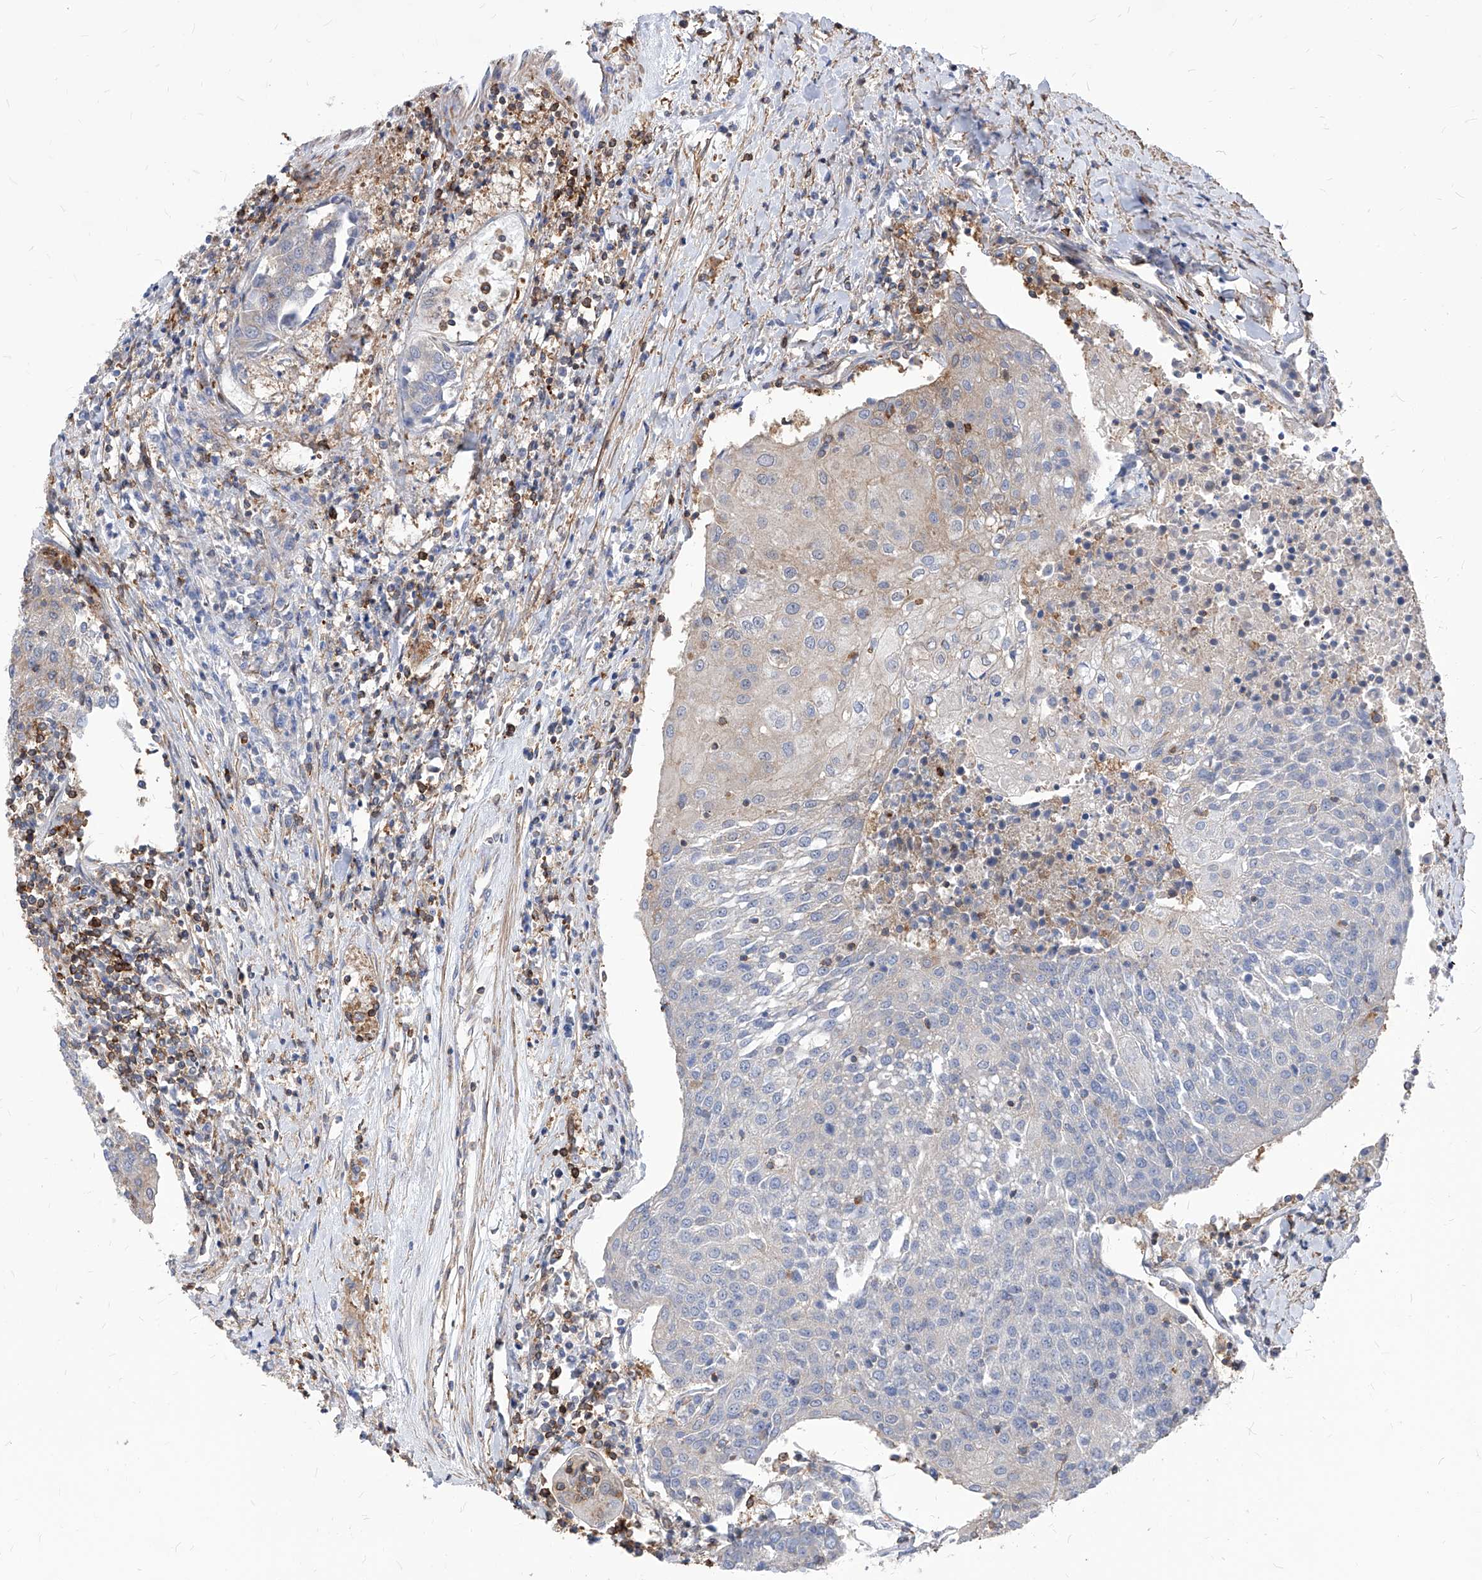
{"staining": {"intensity": "negative", "quantity": "none", "location": "none"}, "tissue": "urothelial cancer", "cell_type": "Tumor cells", "image_type": "cancer", "snomed": [{"axis": "morphology", "description": "Urothelial carcinoma, High grade"}, {"axis": "topography", "description": "Urinary bladder"}], "caption": "An immunohistochemistry histopathology image of high-grade urothelial carcinoma is shown. There is no staining in tumor cells of high-grade urothelial carcinoma. The staining was performed using DAB (3,3'-diaminobenzidine) to visualize the protein expression in brown, while the nuclei were stained in blue with hematoxylin (Magnification: 20x).", "gene": "ABRACL", "patient": {"sex": "female", "age": 85}}